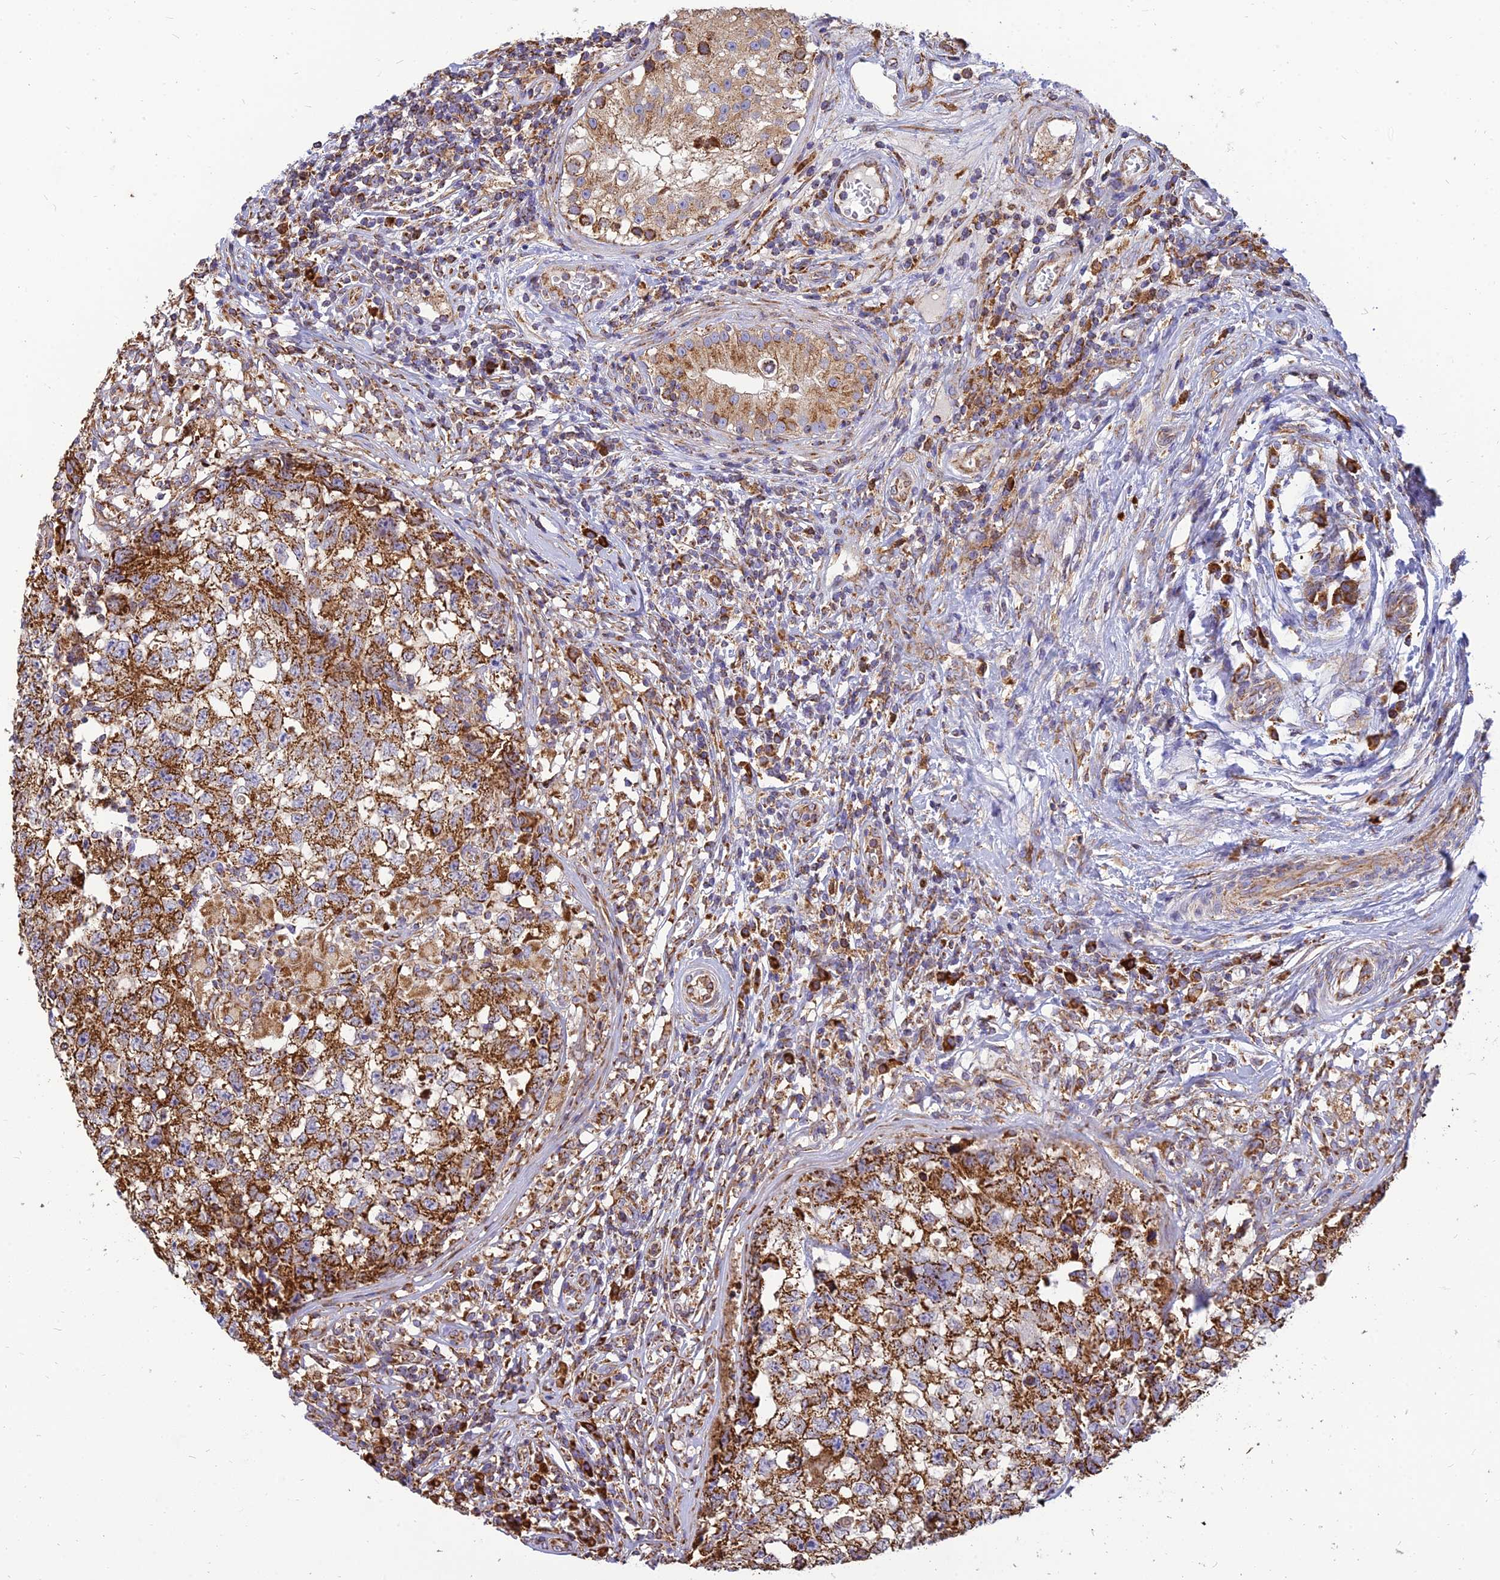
{"staining": {"intensity": "strong", "quantity": ">75%", "location": "cytoplasmic/membranous"}, "tissue": "testis cancer", "cell_type": "Tumor cells", "image_type": "cancer", "snomed": [{"axis": "morphology", "description": "Seminoma, NOS"}, {"axis": "morphology", "description": "Carcinoma, Embryonal, NOS"}, {"axis": "topography", "description": "Testis"}], "caption": "Protein expression analysis of testis cancer (seminoma) displays strong cytoplasmic/membranous expression in approximately >75% of tumor cells.", "gene": "THUMPD2", "patient": {"sex": "male", "age": 29}}